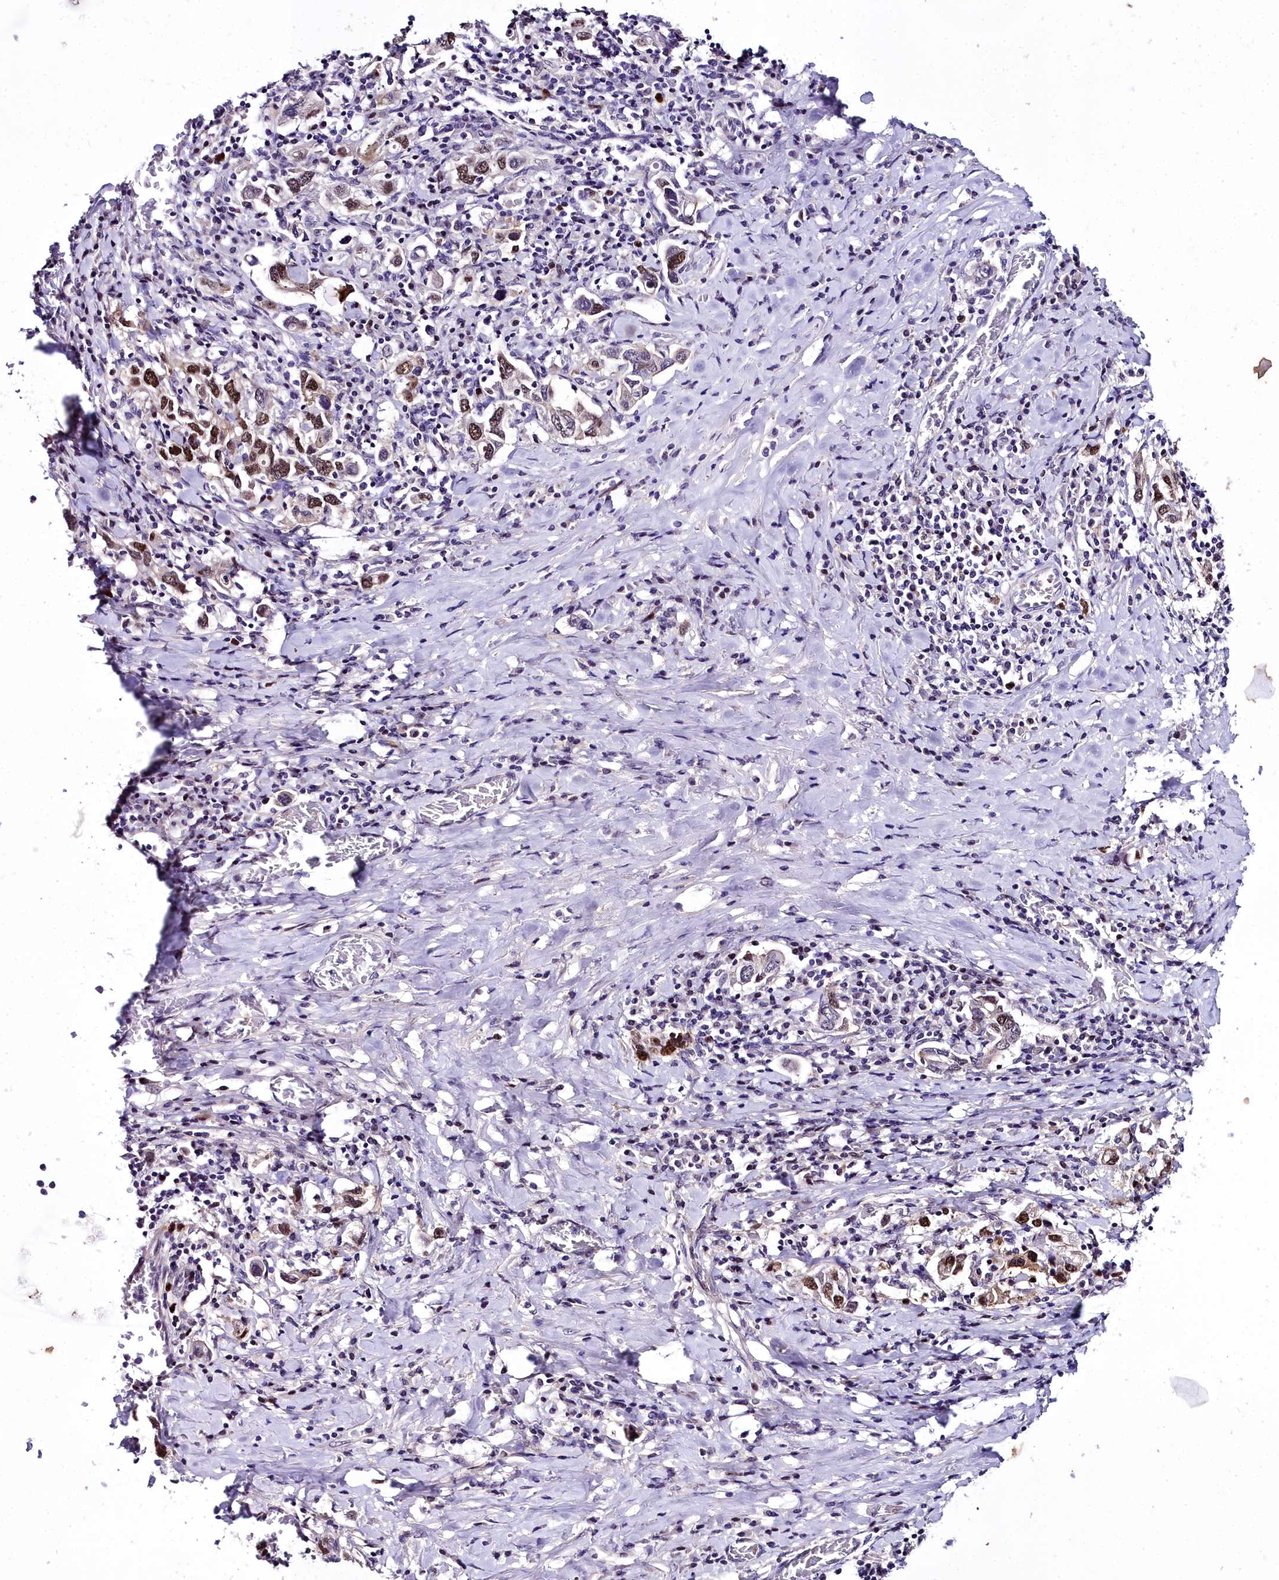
{"staining": {"intensity": "moderate", "quantity": ">75%", "location": "nuclear"}, "tissue": "stomach cancer", "cell_type": "Tumor cells", "image_type": "cancer", "snomed": [{"axis": "morphology", "description": "Adenocarcinoma, NOS"}, {"axis": "topography", "description": "Stomach, upper"}, {"axis": "topography", "description": "Stomach"}], "caption": "Immunohistochemical staining of human stomach adenocarcinoma exhibits moderate nuclear protein expression in approximately >75% of tumor cells.", "gene": "TRIML2", "patient": {"sex": "male", "age": 62}}